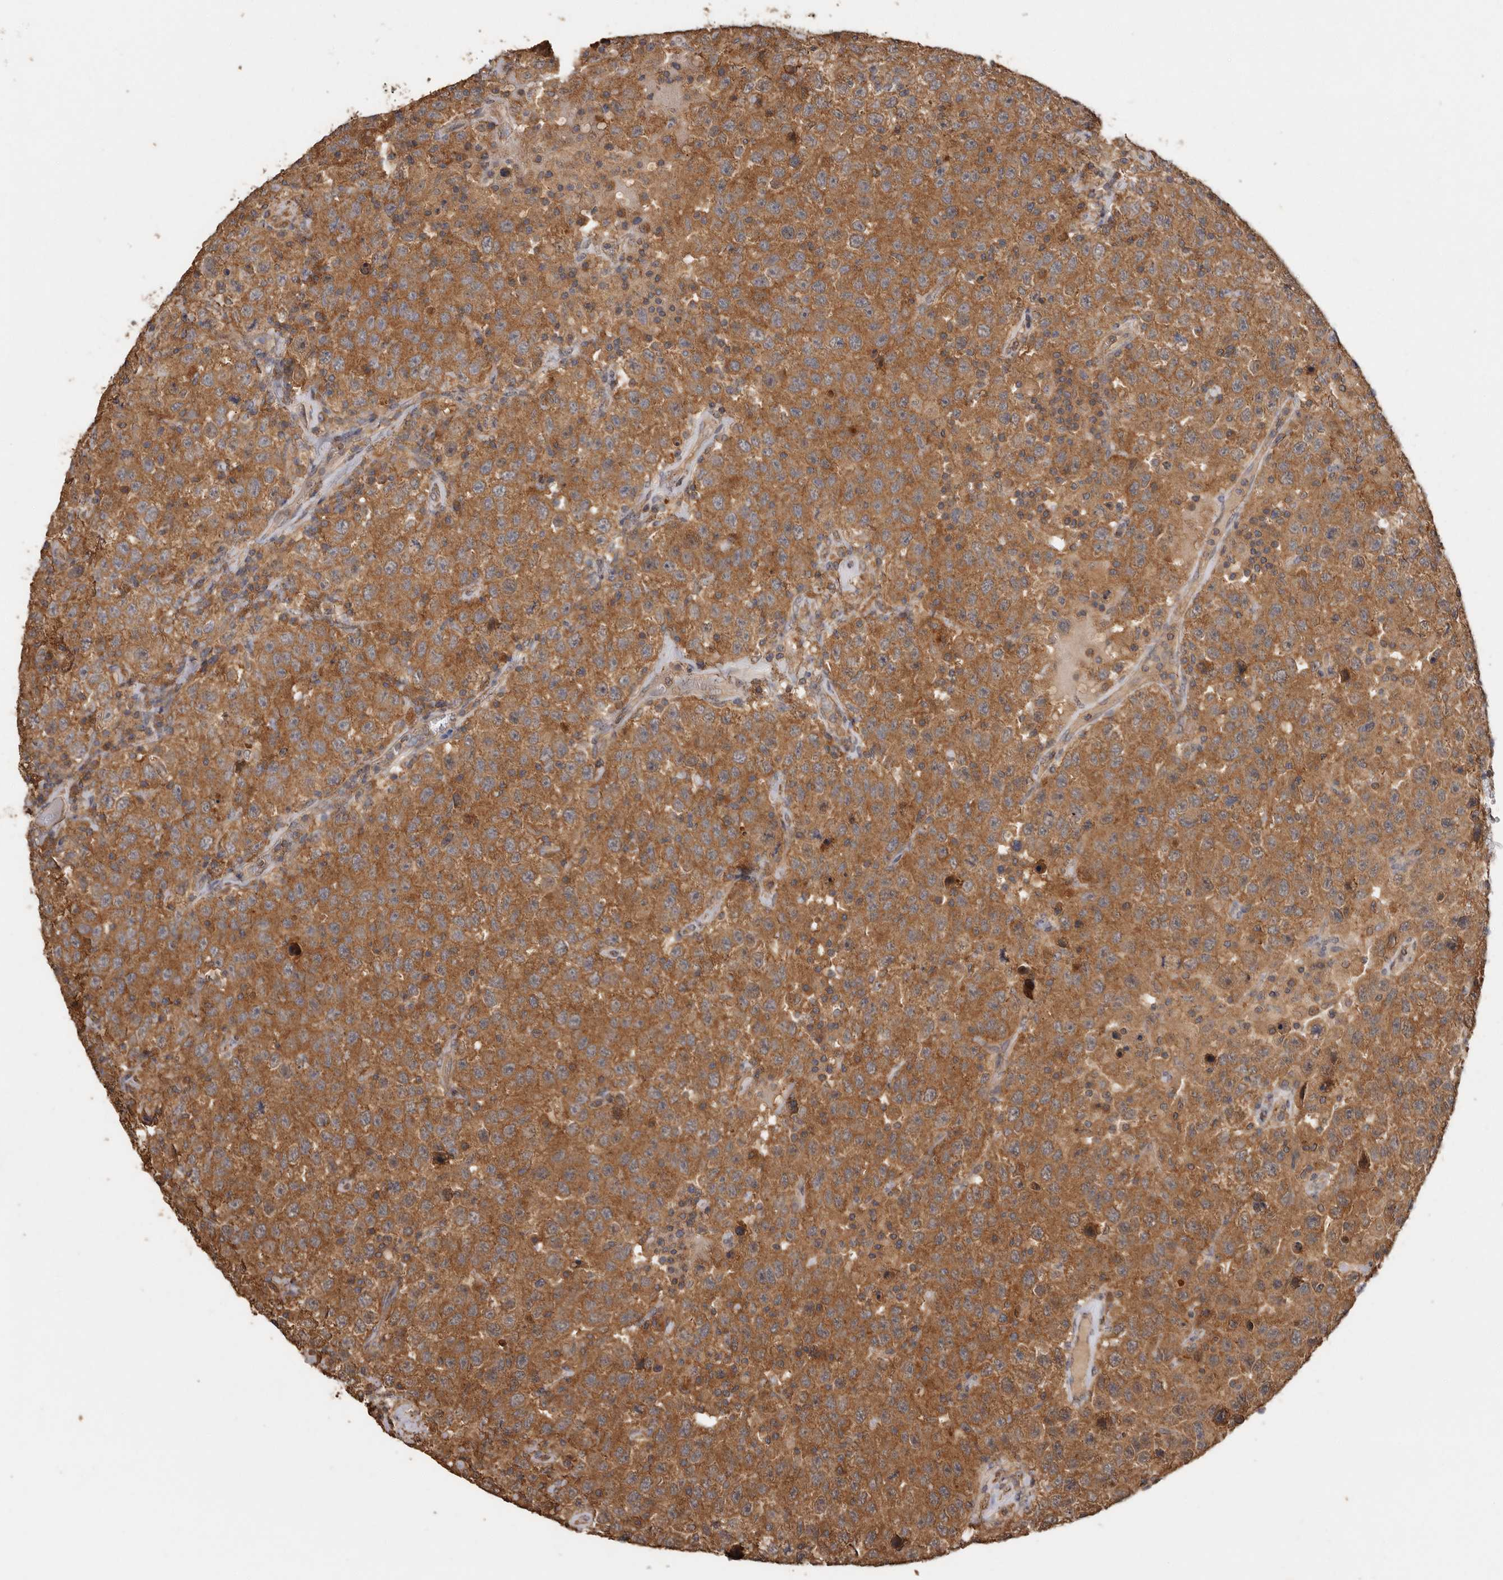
{"staining": {"intensity": "moderate", "quantity": ">75%", "location": "cytoplasmic/membranous"}, "tissue": "testis cancer", "cell_type": "Tumor cells", "image_type": "cancer", "snomed": [{"axis": "morphology", "description": "Seminoma, NOS"}, {"axis": "topography", "description": "Testis"}], "caption": "A high-resolution image shows IHC staining of testis seminoma, which exhibits moderate cytoplasmic/membranous expression in about >75% of tumor cells.", "gene": "RWDD1", "patient": {"sex": "male", "age": 41}}